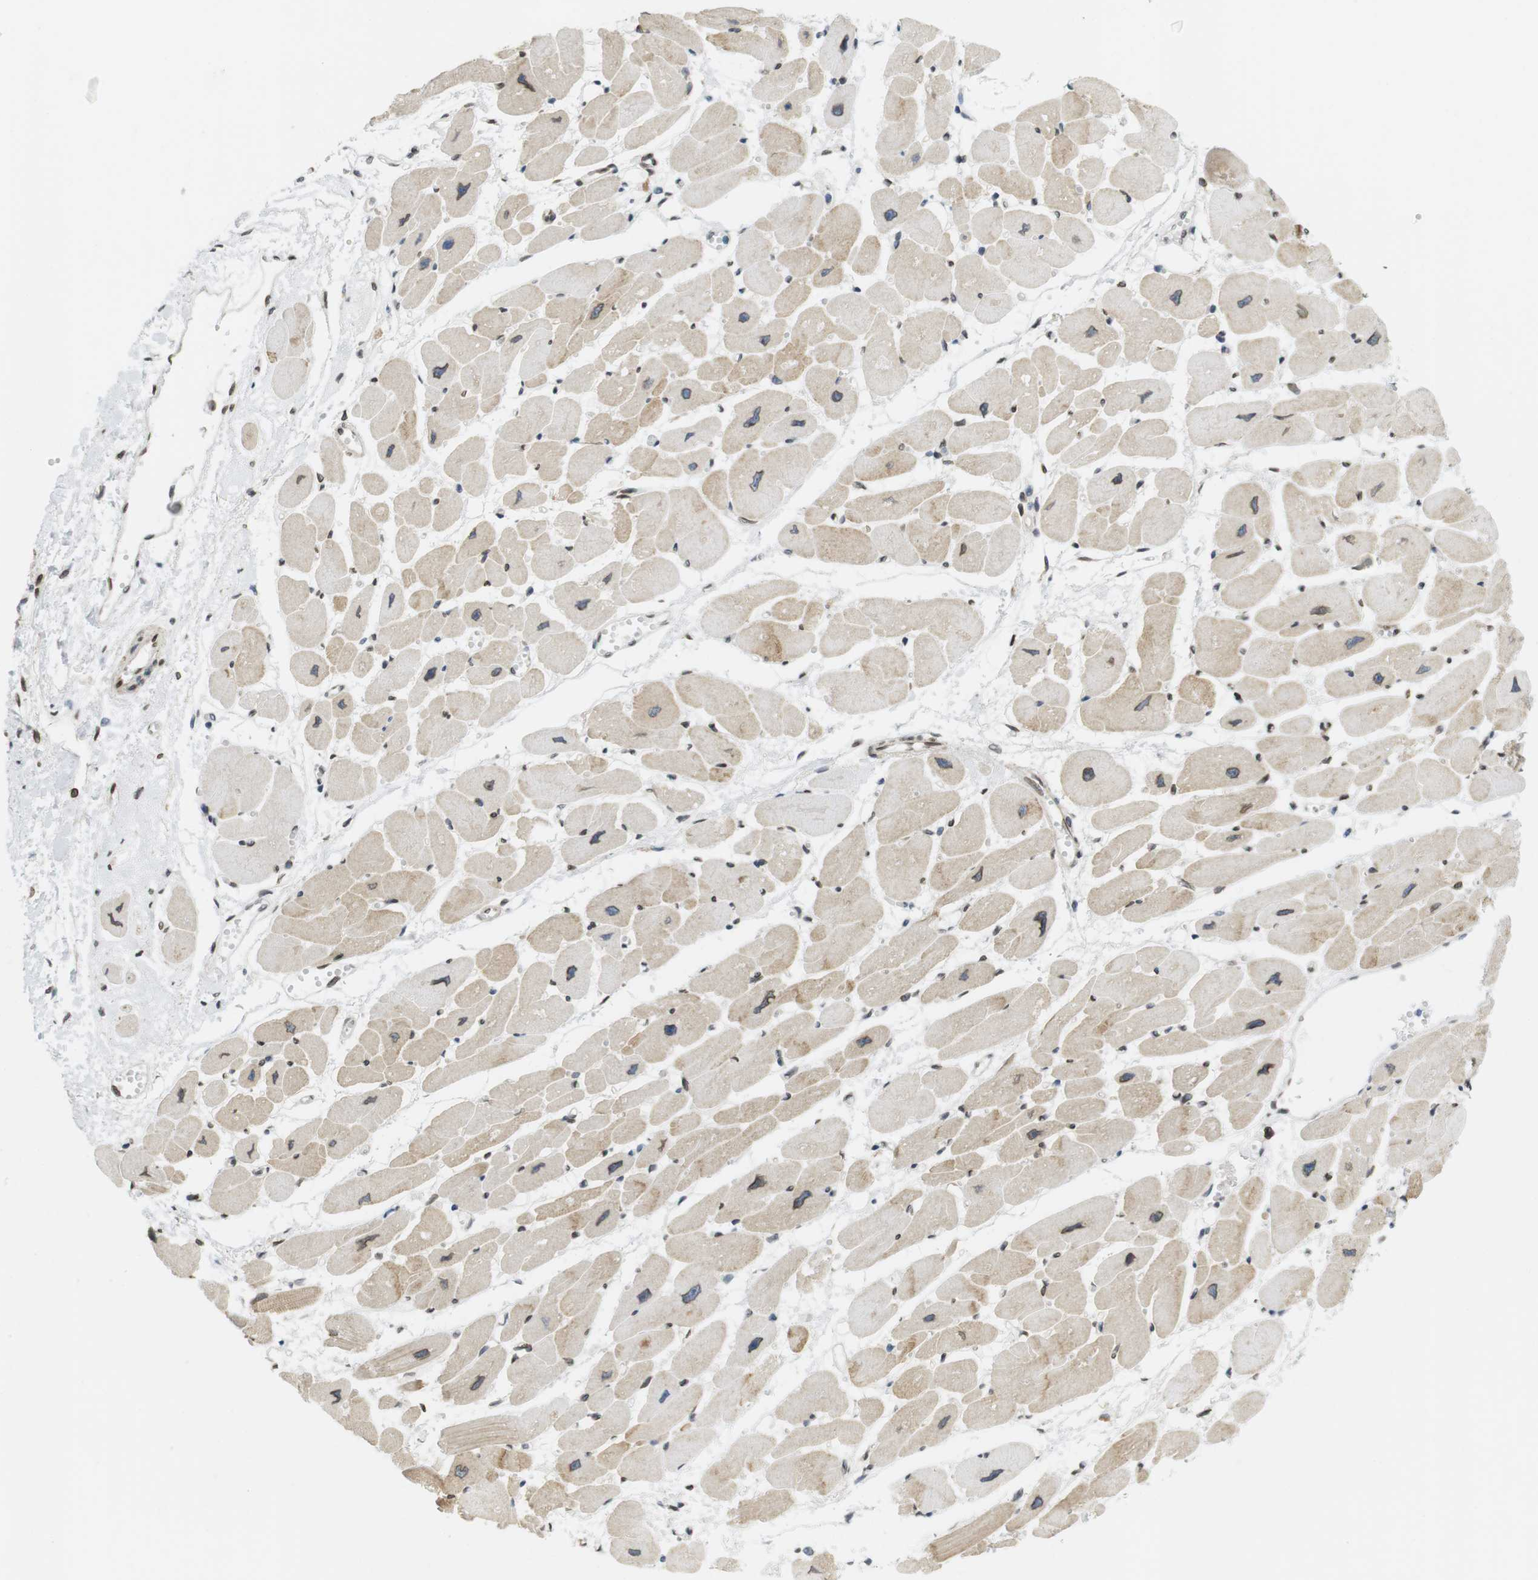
{"staining": {"intensity": "moderate", "quantity": "25%-75%", "location": "cytoplasmic/membranous,nuclear"}, "tissue": "heart muscle", "cell_type": "Cardiomyocytes", "image_type": "normal", "snomed": [{"axis": "morphology", "description": "Normal tissue, NOS"}, {"axis": "topography", "description": "Heart"}], "caption": "Immunohistochemistry staining of normal heart muscle, which reveals medium levels of moderate cytoplasmic/membranous,nuclear staining in approximately 25%-75% of cardiomyocytes indicating moderate cytoplasmic/membranous,nuclear protein staining. The staining was performed using DAB (brown) for protein detection and nuclei were counterstained in hematoxylin (blue).", "gene": "ARL6IP6", "patient": {"sex": "female", "age": 54}}